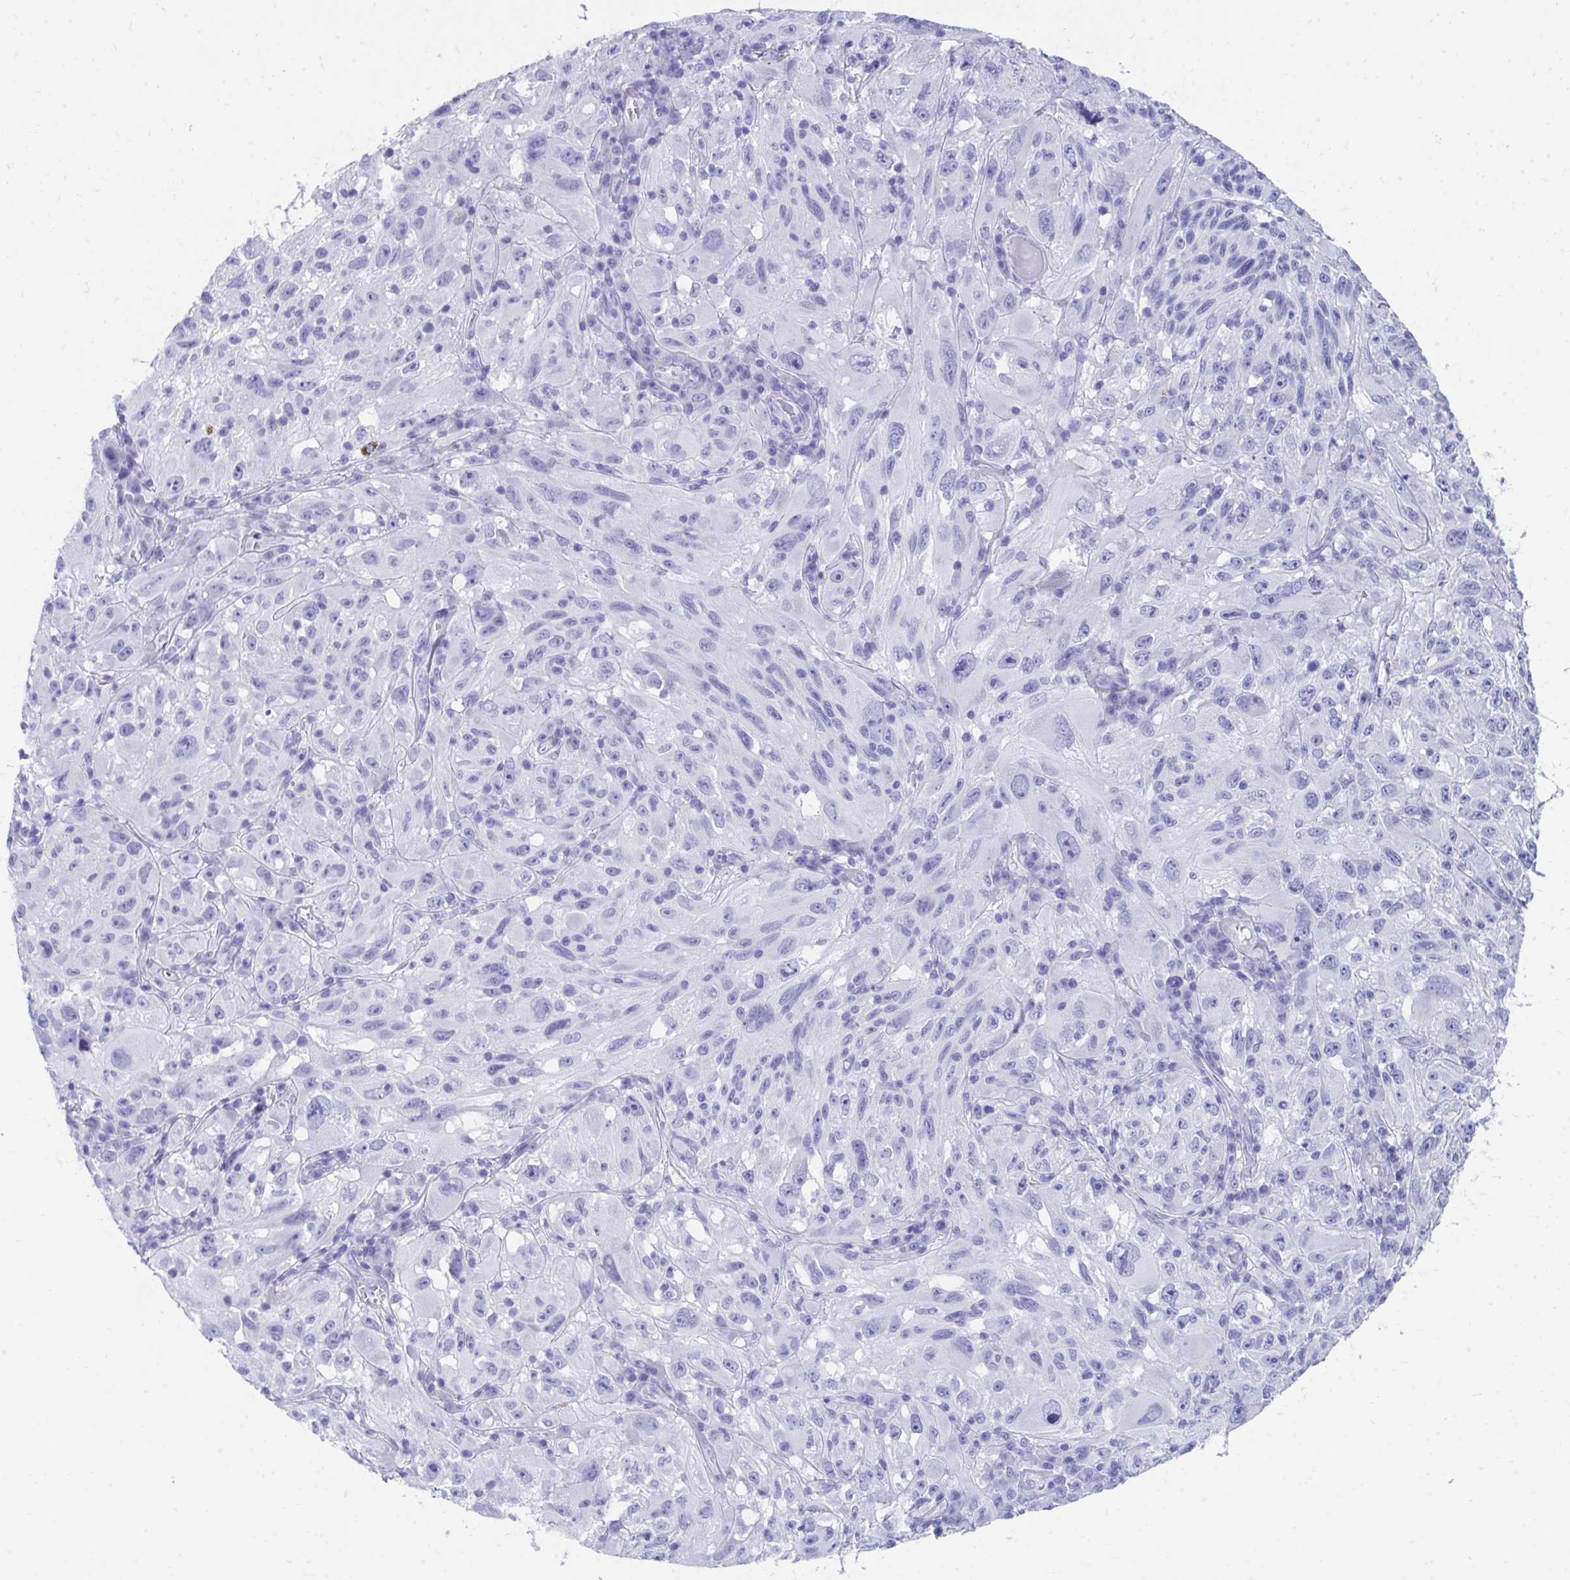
{"staining": {"intensity": "negative", "quantity": "none", "location": "none"}, "tissue": "melanoma", "cell_type": "Tumor cells", "image_type": "cancer", "snomed": [{"axis": "morphology", "description": "Malignant melanoma, NOS"}, {"axis": "topography", "description": "Skin"}], "caption": "Immunohistochemistry histopathology image of melanoma stained for a protein (brown), which displays no expression in tumor cells.", "gene": "HGD", "patient": {"sex": "female", "age": 71}}